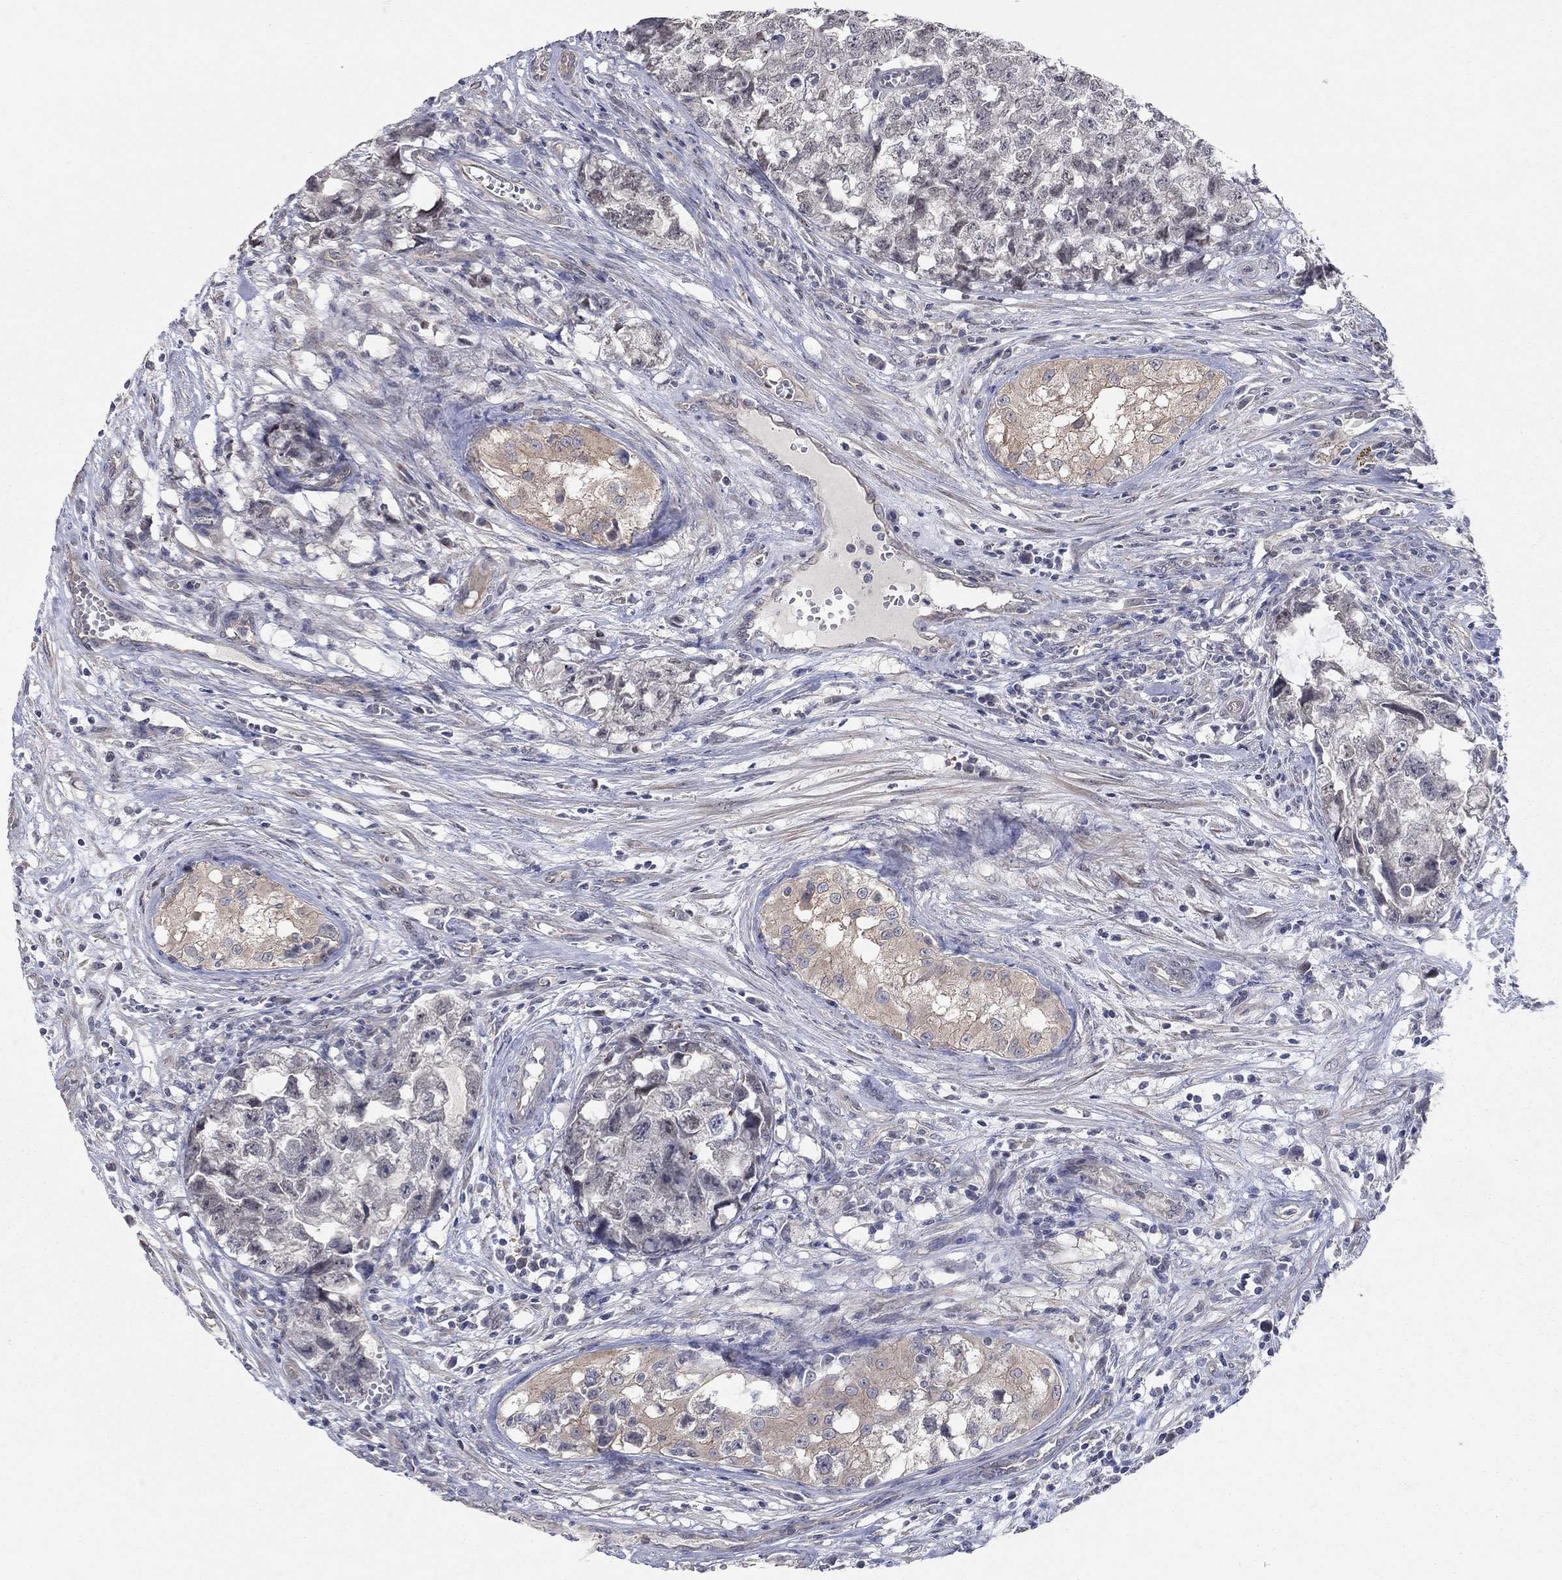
{"staining": {"intensity": "negative", "quantity": "none", "location": "none"}, "tissue": "testis cancer", "cell_type": "Tumor cells", "image_type": "cancer", "snomed": [{"axis": "morphology", "description": "Seminoma, NOS"}, {"axis": "morphology", "description": "Carcinoma, Embryonal, NOS"}, {"axis": "topography", "description": "Testis"}], "caption": "Human testis cancer stained for a protein using immunohistochemistry (IHC) displays no staining in tumor cells.", "gene": "WASF3", "patient": {"sex": "male", "age": 22}}